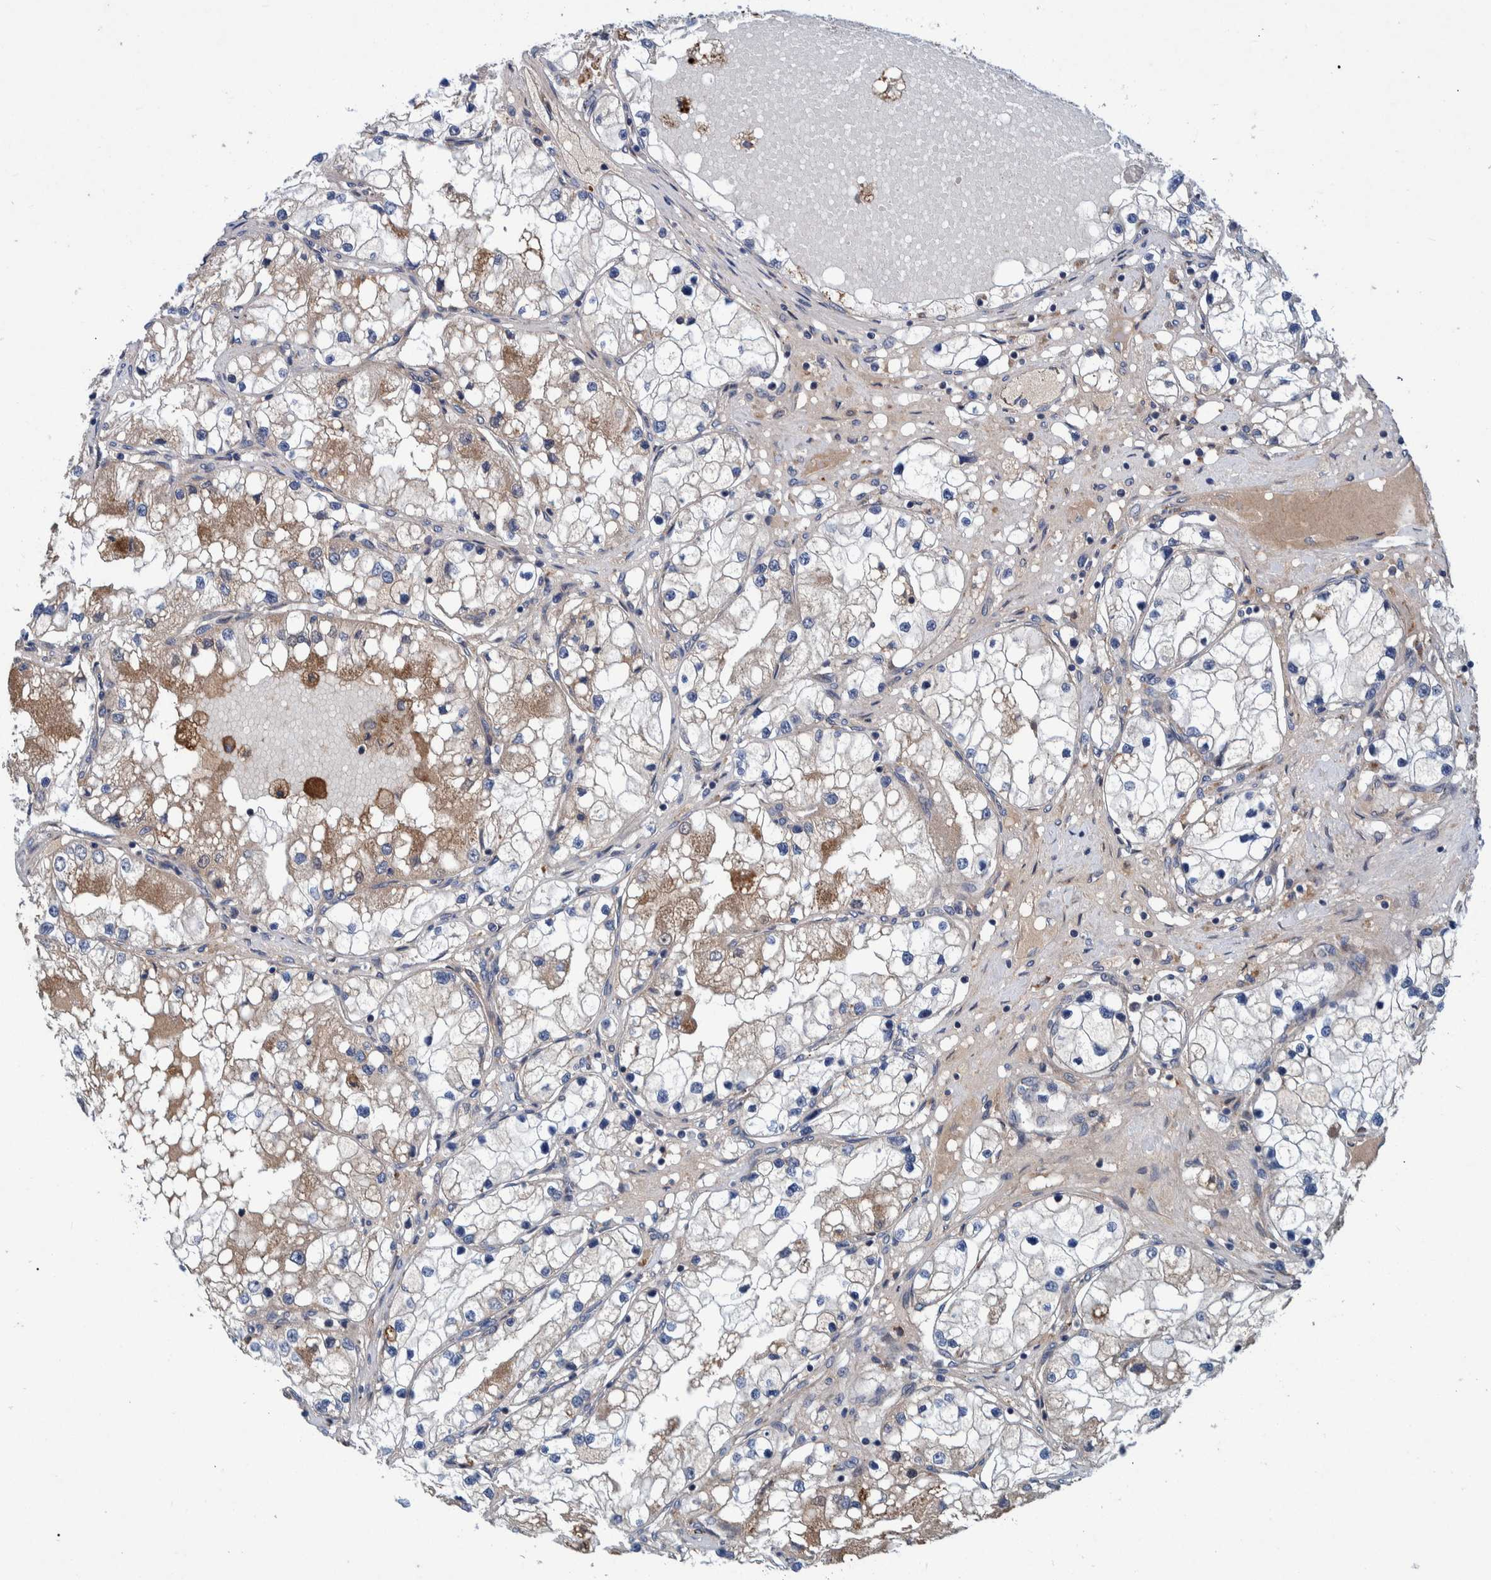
{"staining": {"intensity": "negative", "quantity": "none", "location": "none"}, "tissue": "renal cancer", "cell_type": "Tumor cells", "image_type": "cancer", "snomed": [{"axis": "morphology", "description": "Adenocarcinoma, NOS"}, {"axis": "topography", "description": "Kidney"}], "caption": "Immunohistochemistry (IHC) micrograph of human renal cancer stained for a protein (brown), which shows no staining in tumor cells.", "gene": "ITIH3", "patient": {"sex": "male", "age": 68}}